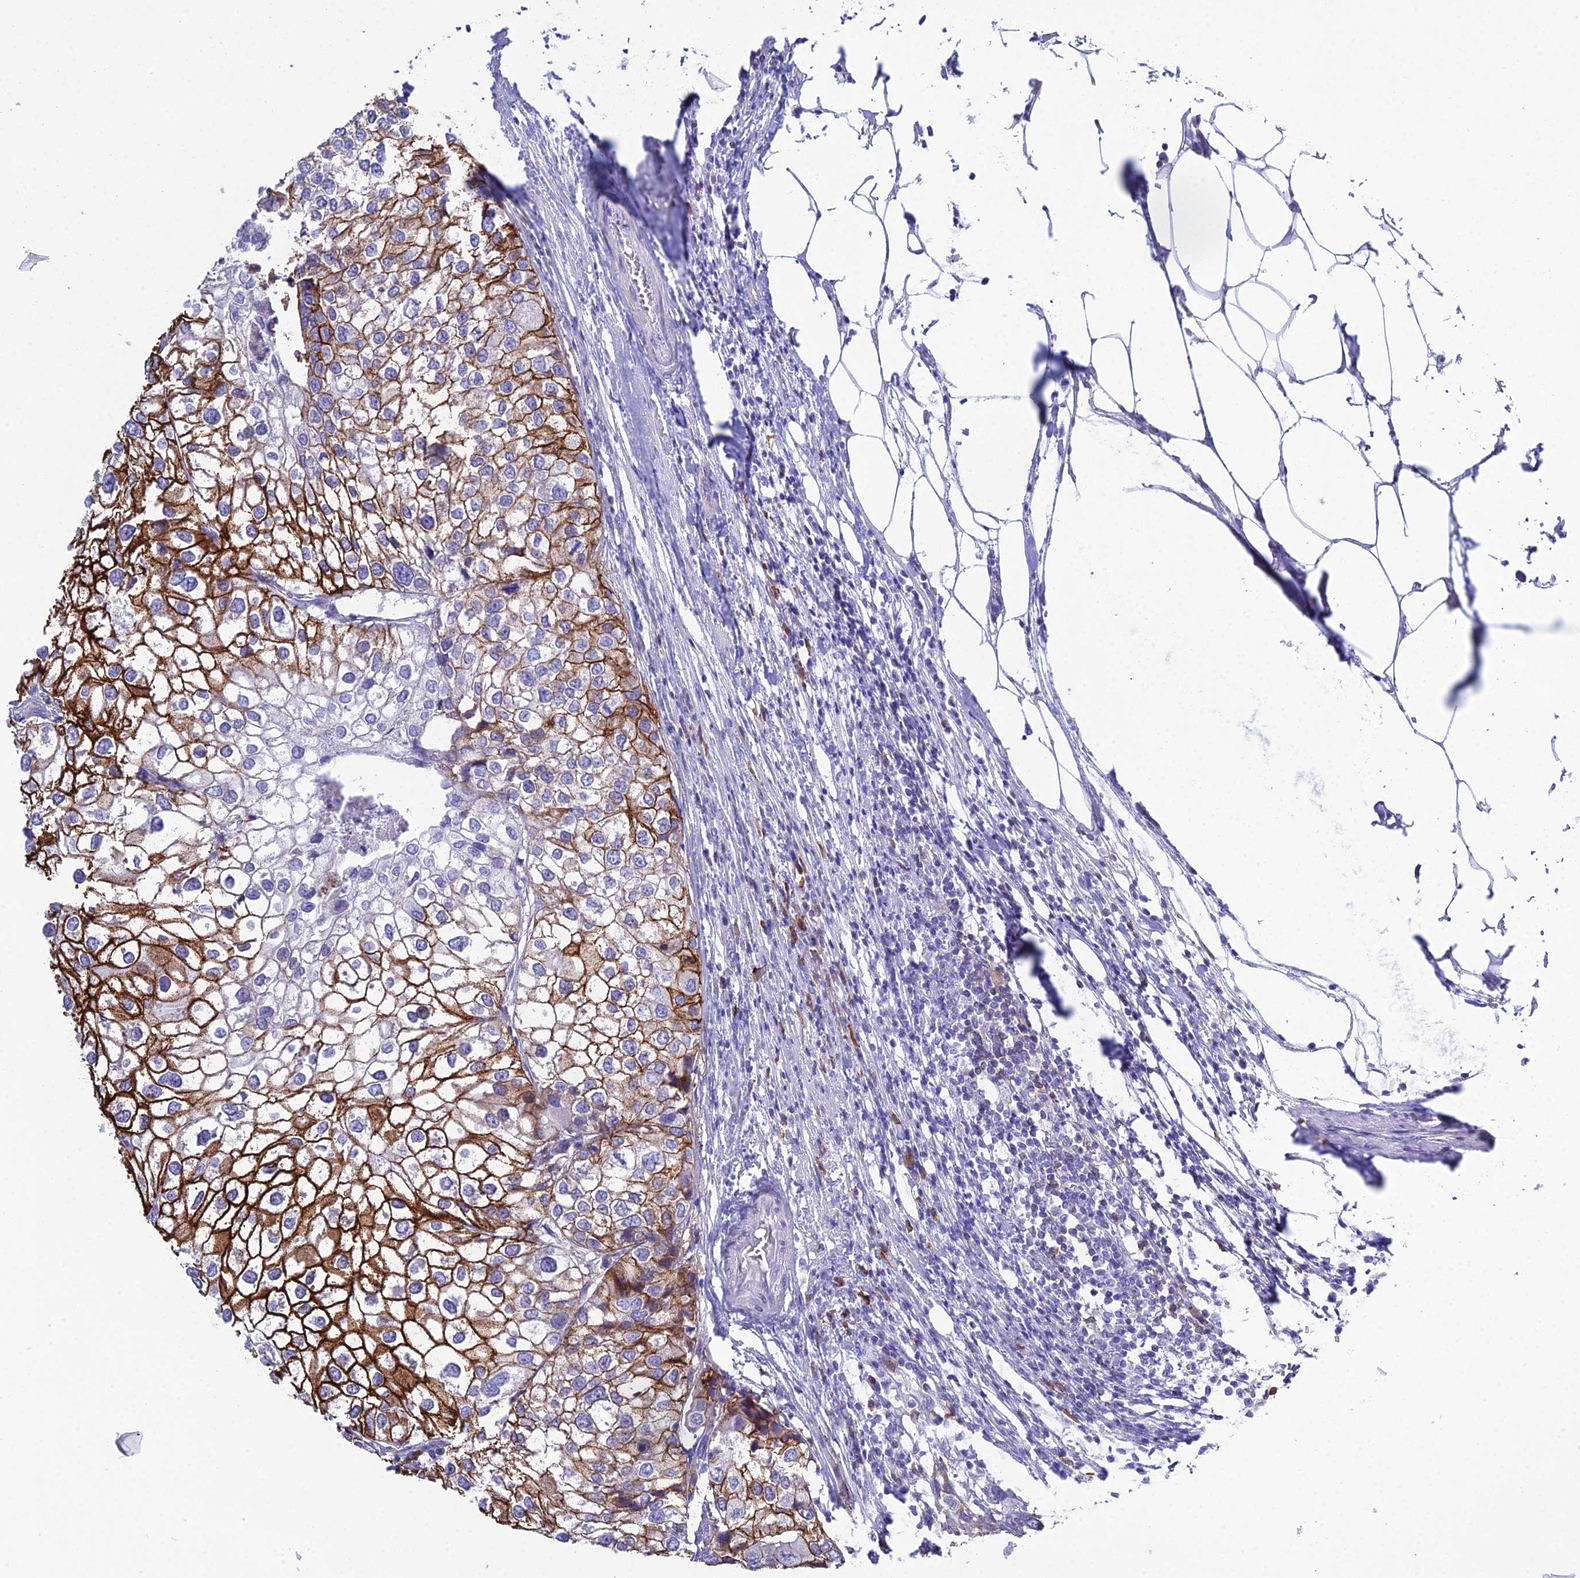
{"staining": {"intensity": "strong", "quantity": ">75%", "location": "cytoplasmic/membranous"}, "tissue": "urothelial cancer", "cell_type": "Tumor cells", "image_type": "cancer", "snomed": [{"axis": "morphology", "description": "Urothelial carcinoma, High grade"}, {"axis": "topography", "description": "Urinary bladder"}], "caption": "High-magnification brightfield microscopy of urothelial cancer stained with DAB (brown) and counterstained with hematoxylin (blue). tumor cells exhibit strong cytoplasmic/membranous expression is identified in about>75% of cells.", "gene": "OR1Q1", "patient": {"sex": "male", "age": 64}}